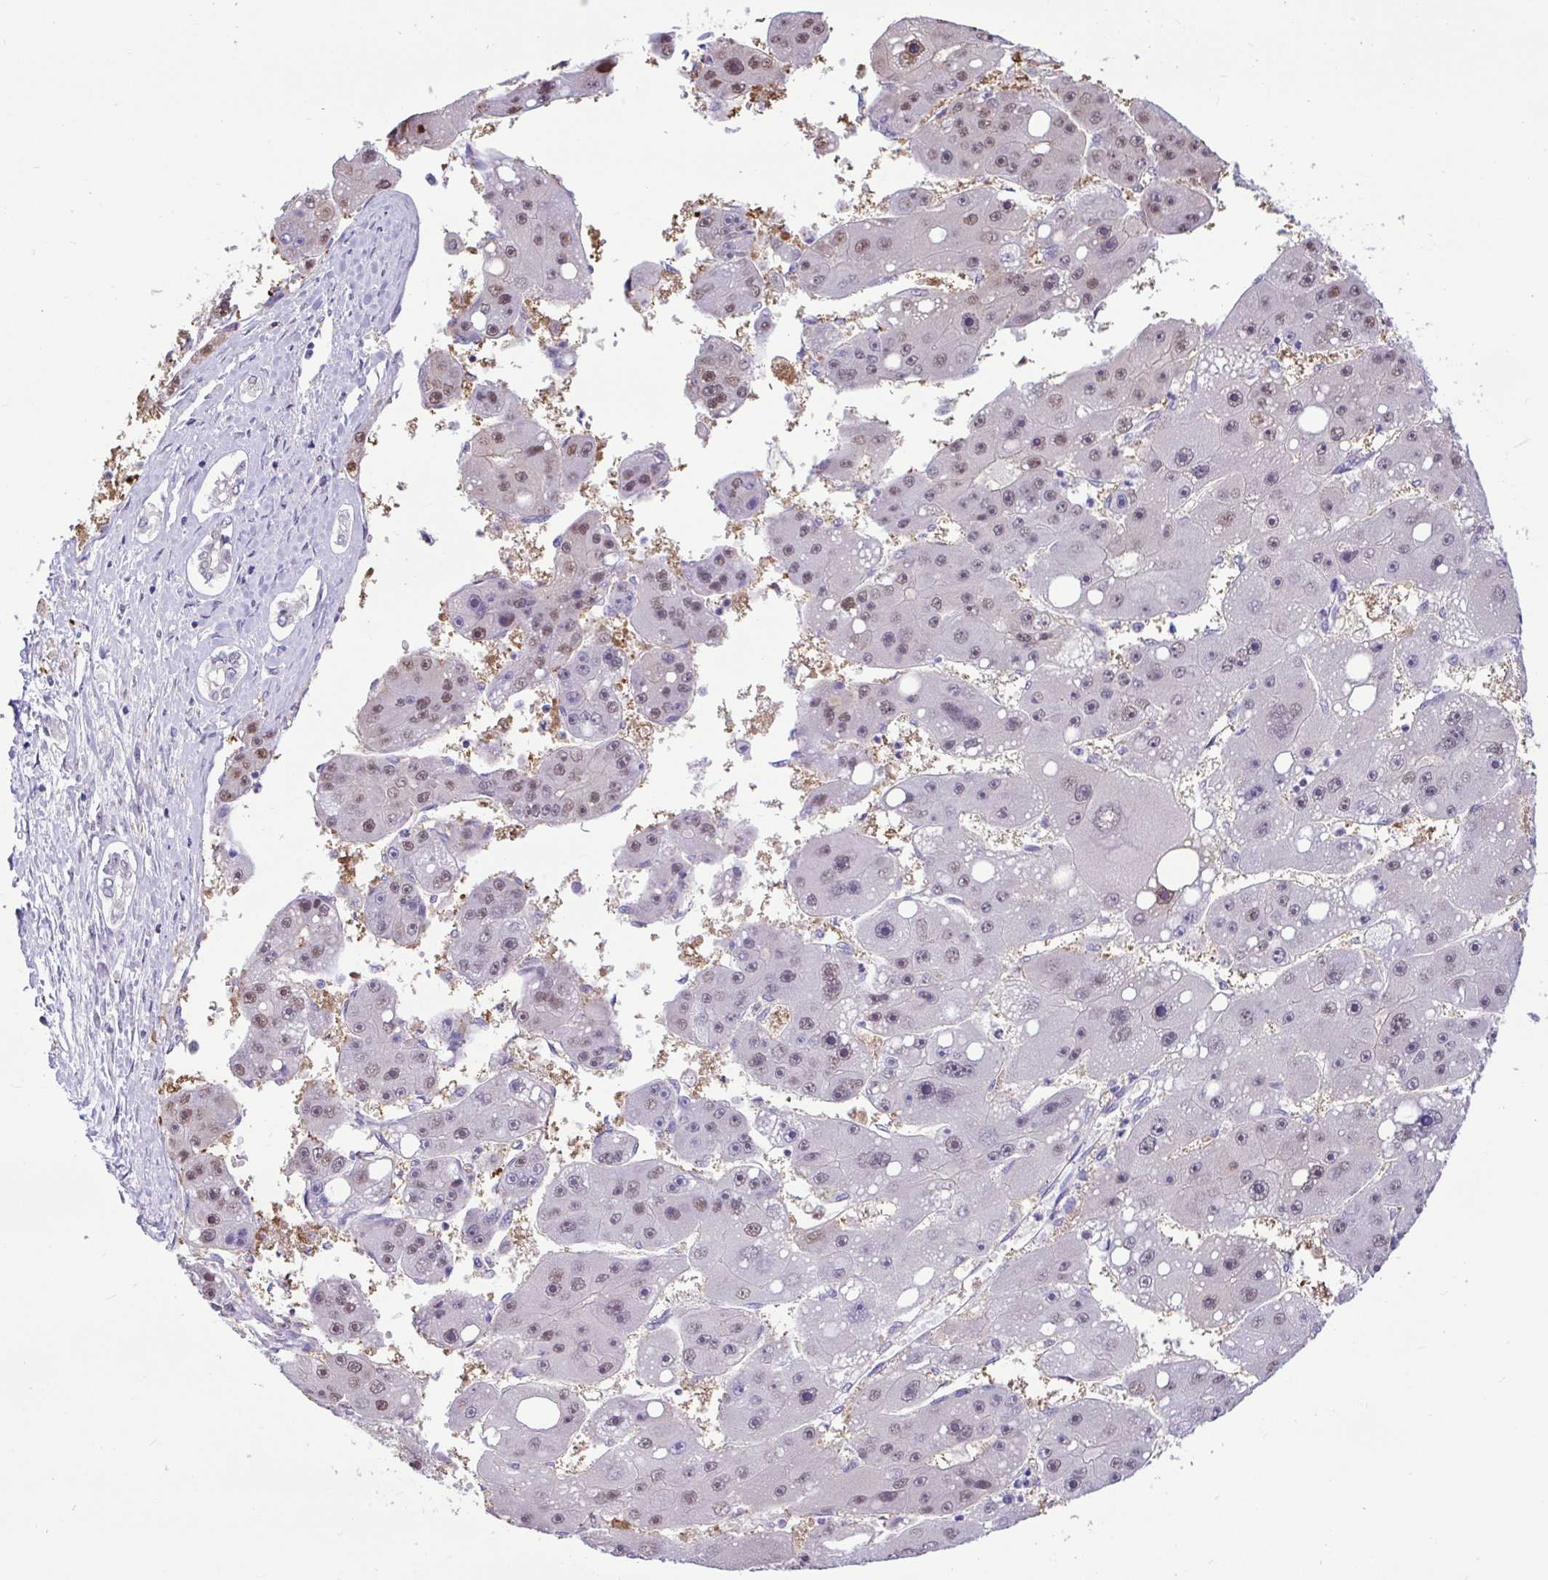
{"staining": {"intensity": "weak", "quantity": "25%-75%", "location": "nuclear"}, "tissue": "liver cancer", "cell_type": "Tumor cells", "image_type": "cancer", "snomed": [{"axis": "morphology", "description": "Carcinoma, Hepatocellular, NOS"}, {"axis": "topography", "description": "Liver"}], "caption": "A low amount of weak nuclear expression is identified in approximately 25%-75% of tumor cells in liver cancer (hepatocellular carcinoma) tissue.", "gene": "ZNF485", "patient": {"sex": "female", "age": 61}}